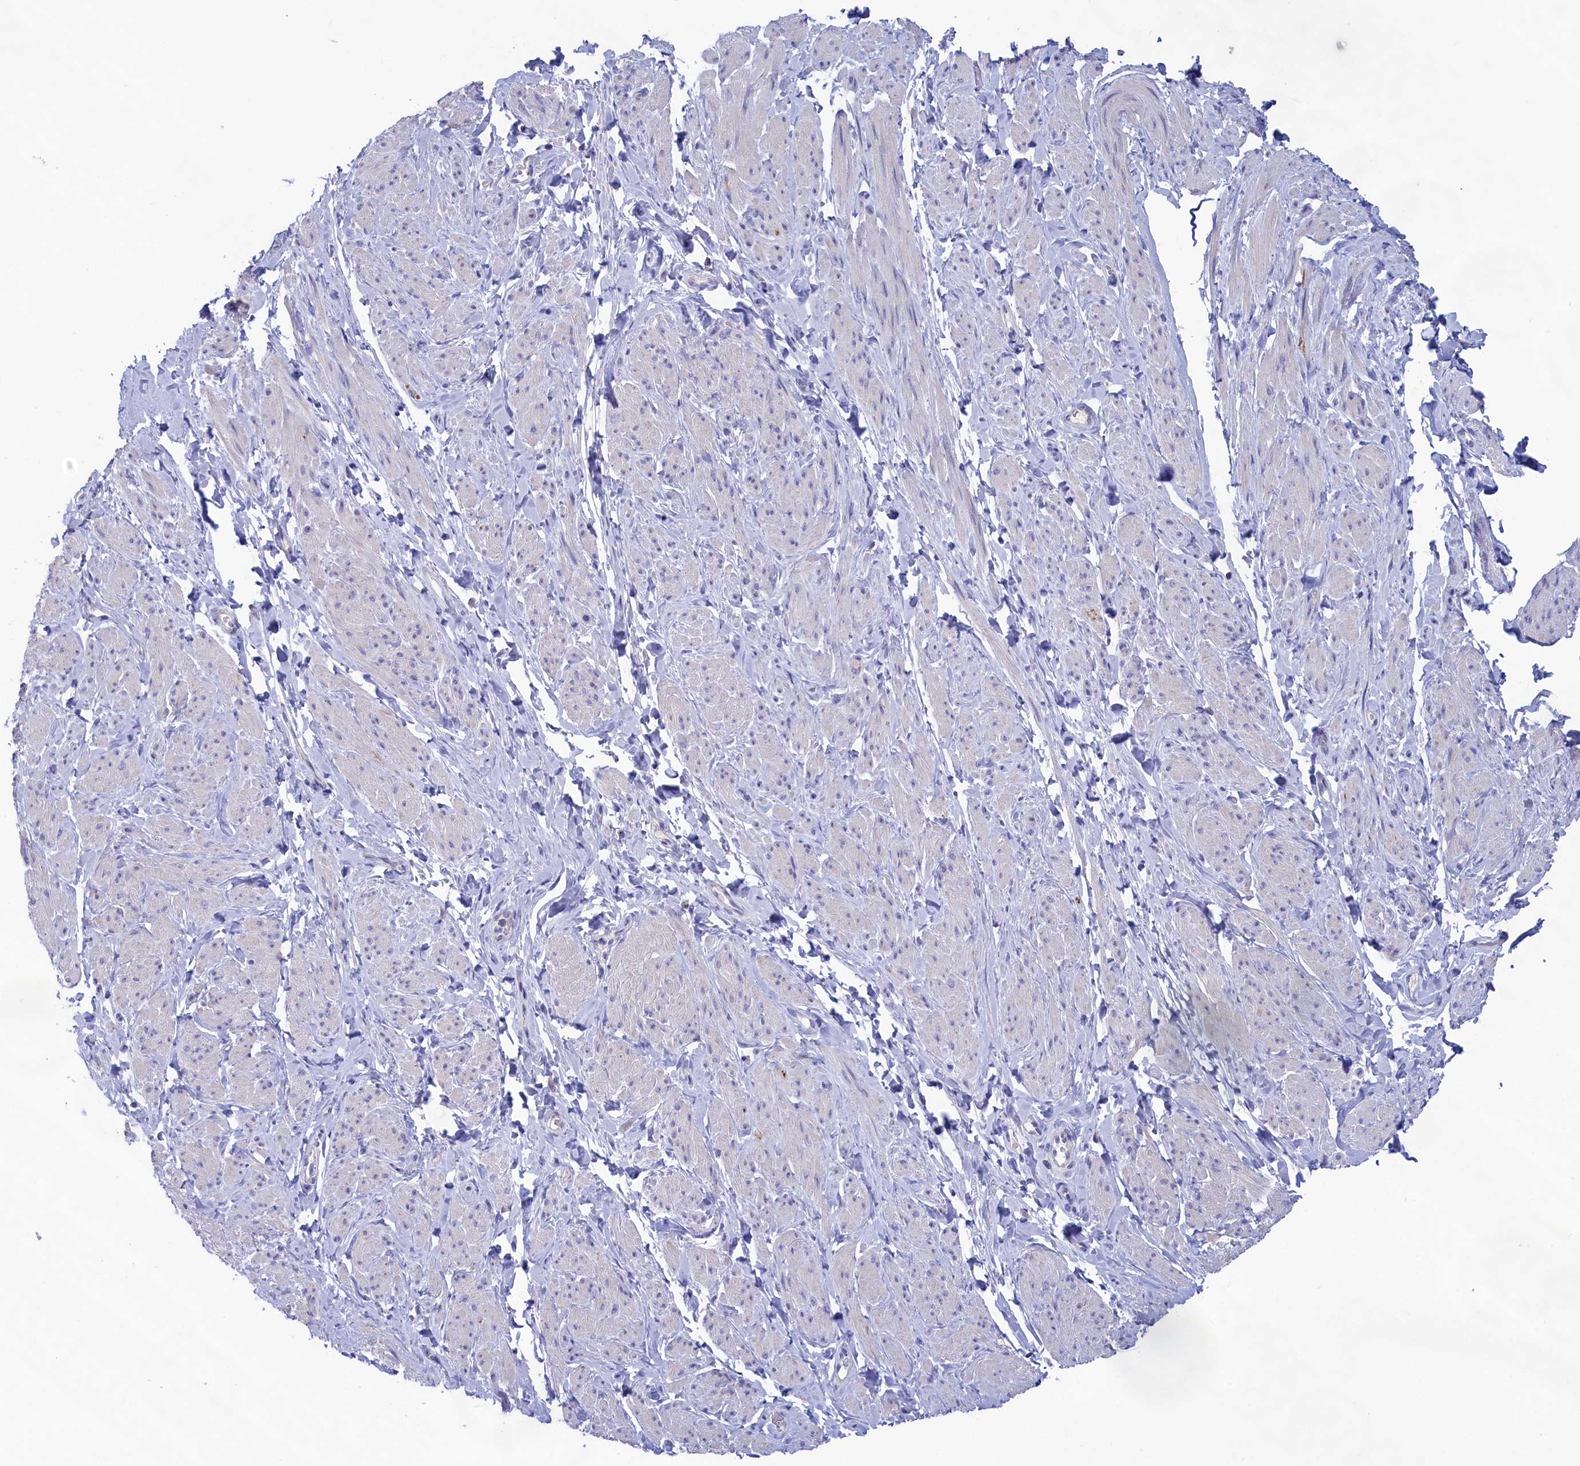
{"staining": {"intensity": "negative", "quantity": "none", "location": "none"}, "tissue": "smooth muscle", "cell_type": "Smooth muscle cells", "image_type": "normal", "snomed": [{"axis": "morphology", "description": "Normal tissue, NOS"}, {"axis": "topography", "description": "Smooth muscle"}, {"axis": "topography", "description": "Peripheral nerve tissue"}], "caption": "Human smooth muscle stained for a protein using immunohistochemistry displays no positivity in smooth muscle cells.", "gene": "PRDM12", "patient": {"sex": "male", "age": 69}}